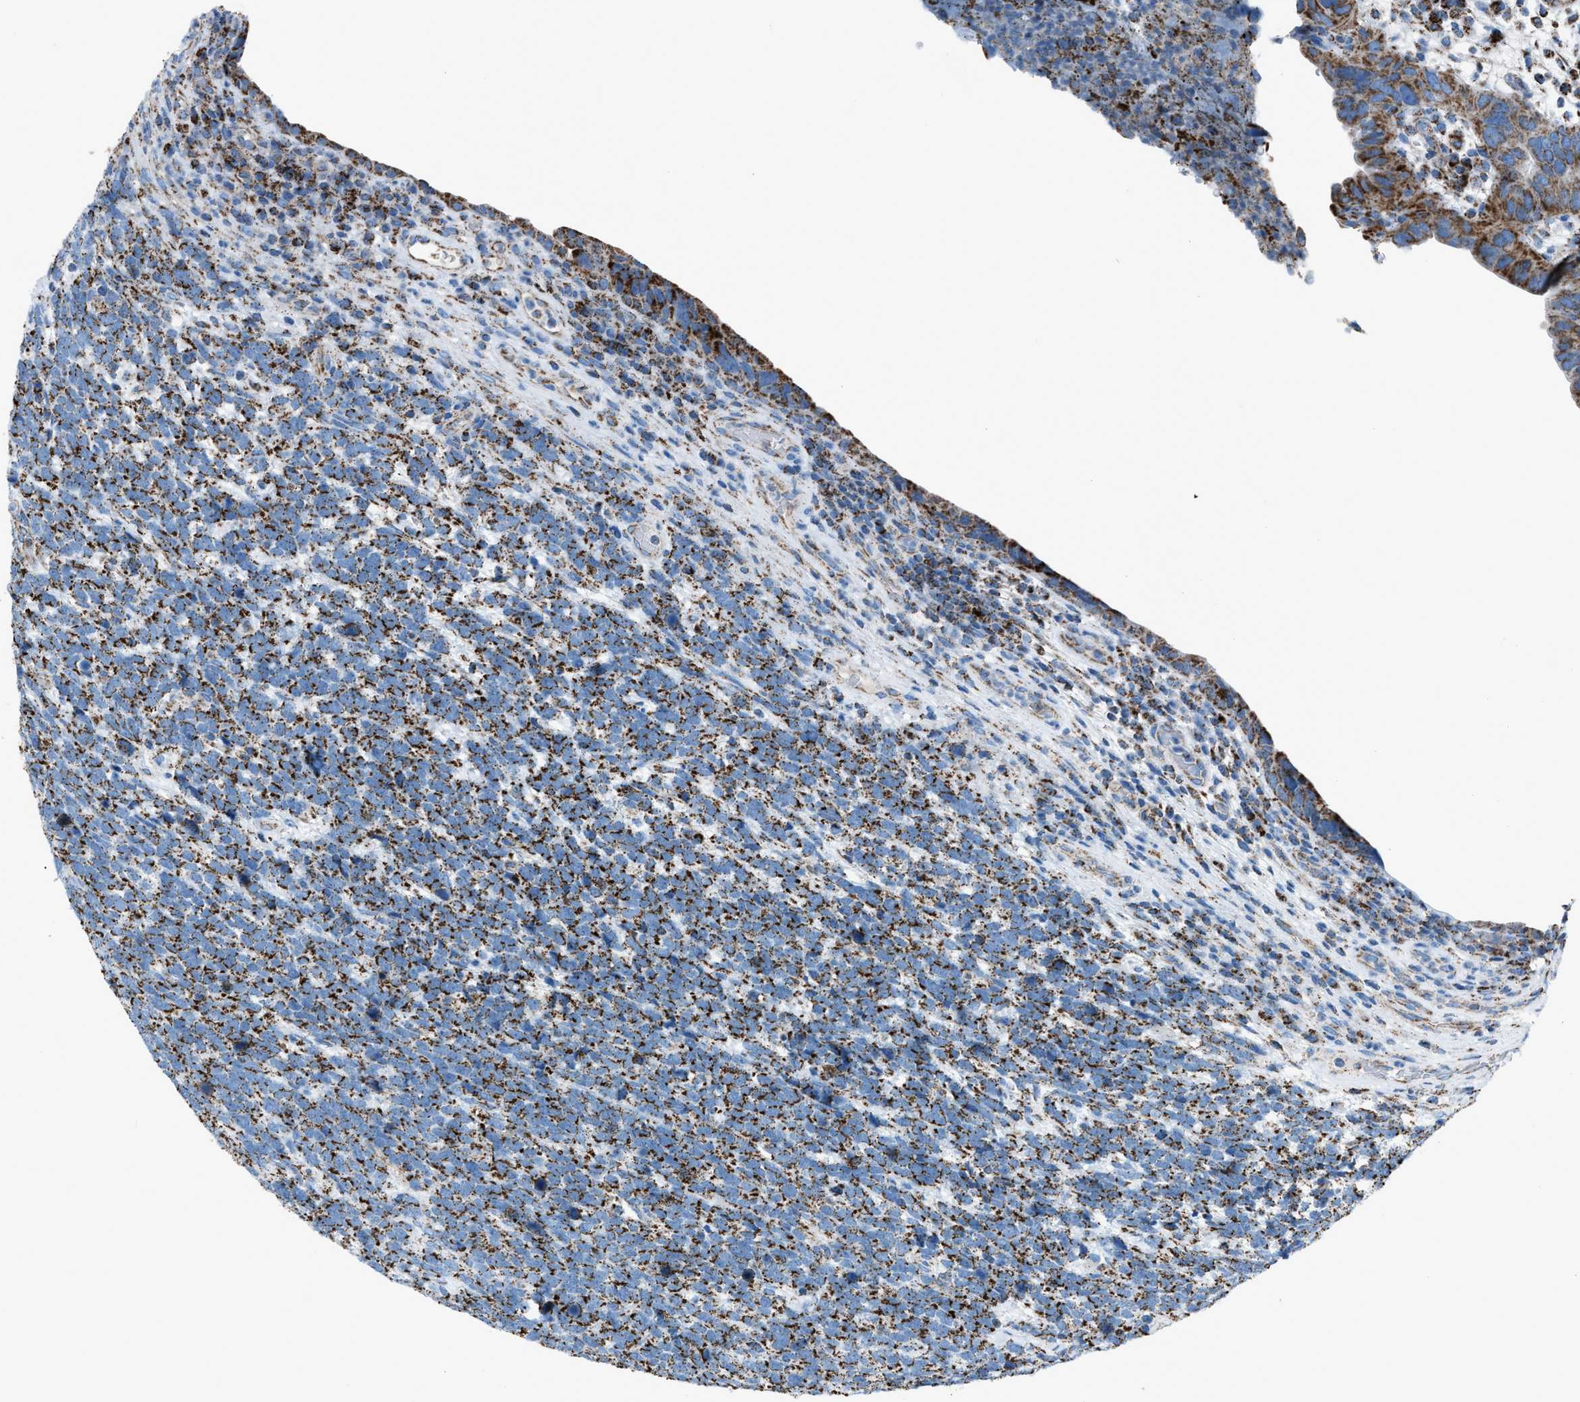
{"staining": {"intensity": "strong", "quantity": ">75%", "location": "cytoplasmic/membranous"}, "tissue": "urothelial cancer", "cell_type": "Tumor cells", "image_type": "cancer", "snomed": [{"axis": "morphology", "description": "Urothelial carcinoma, High grade"}, {"axis": "topography", "description": "Urinary bladder"}], "caption": "Immunohistochemistry image of human urothelial cancer stained for a protein (brown), which displays high levels of strong cytoplasmic/membranous positivity in about >75% of tumor cells.", "gene": "MDH2", "patient": {"sex": "female", "age": 82}}